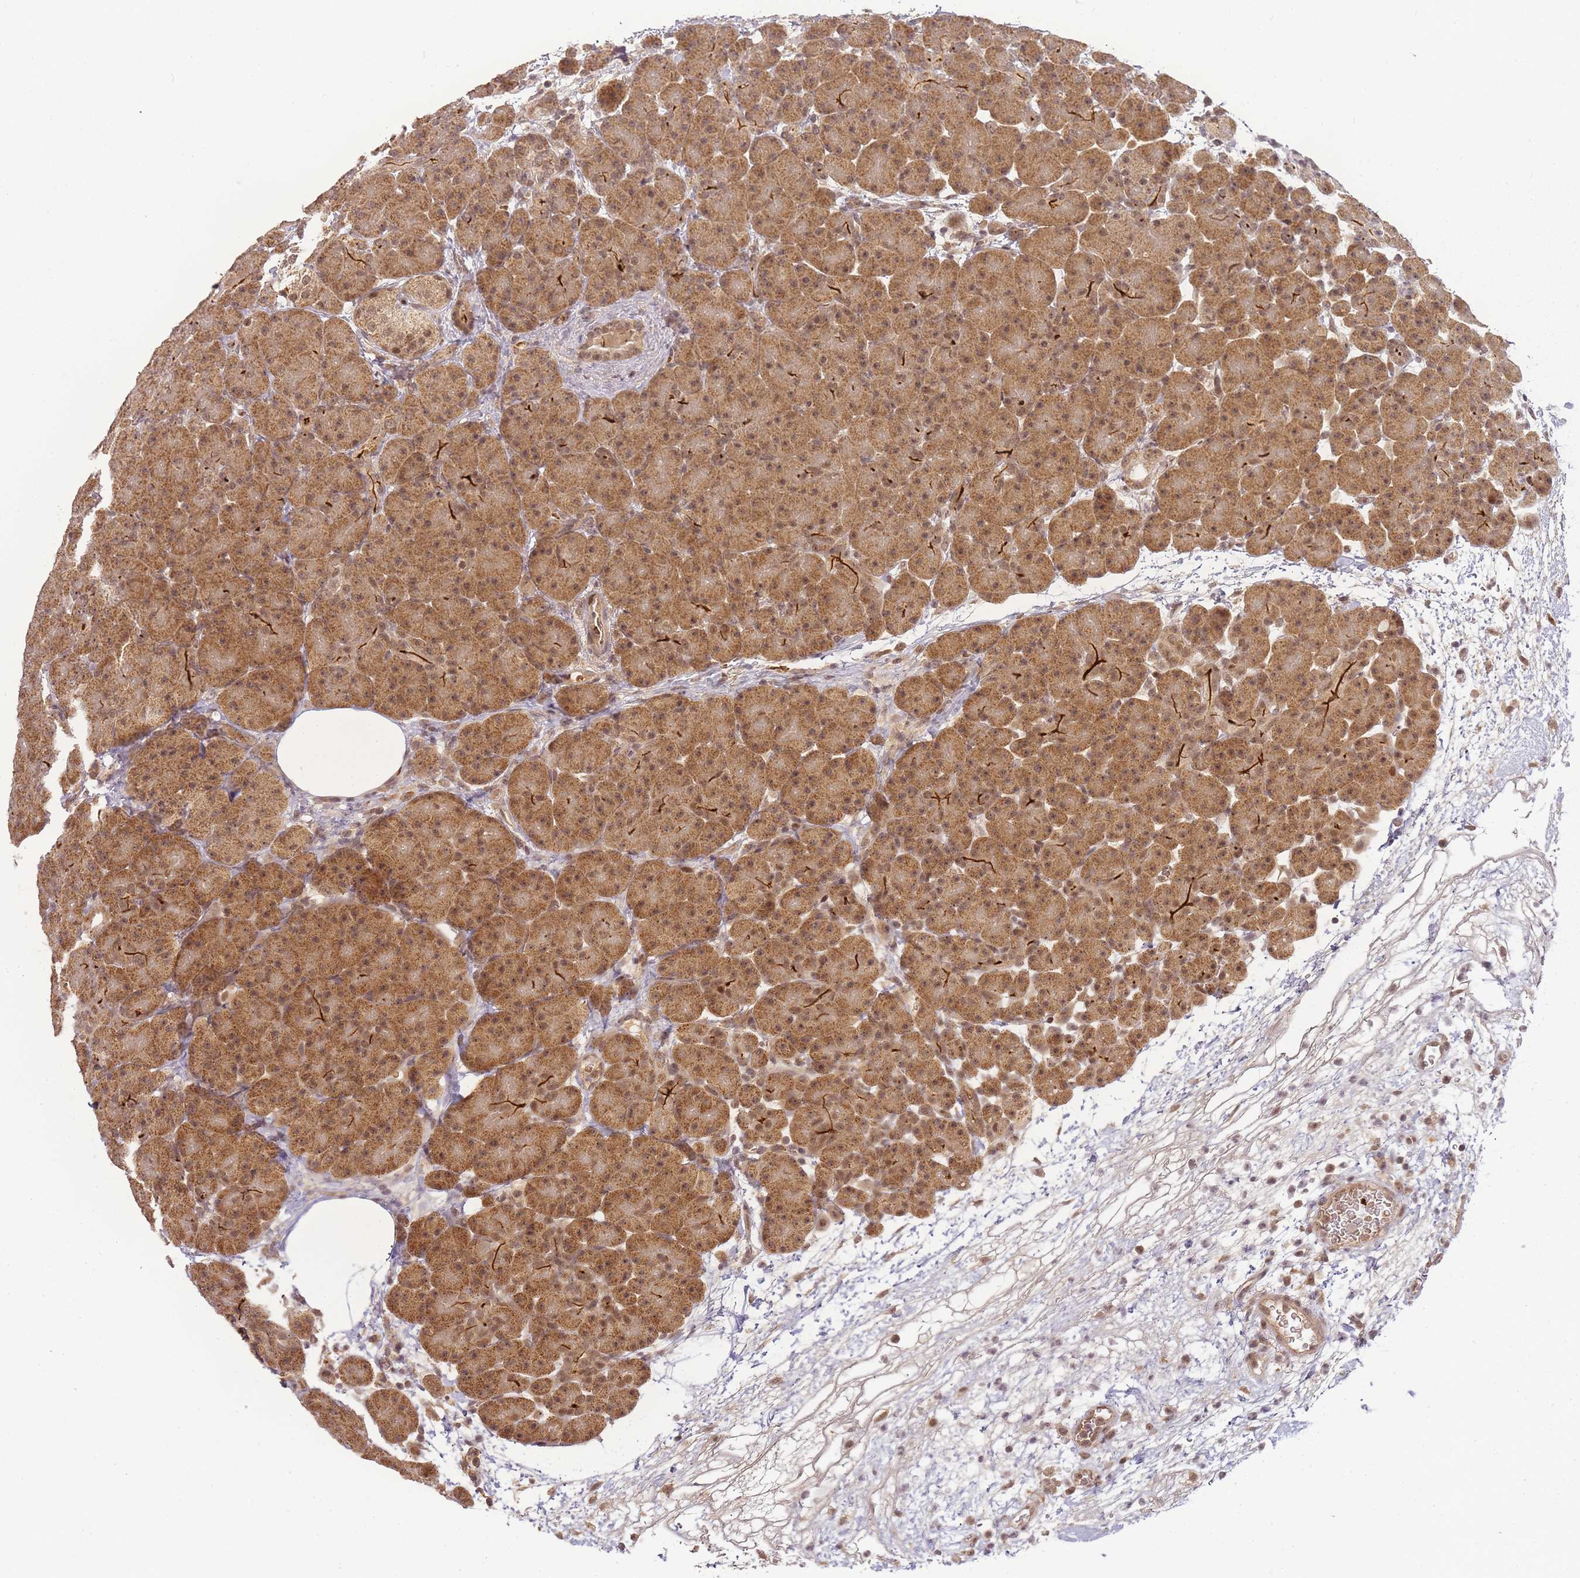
{"staining": {"intensity": "moderate", "quantity": ">75%", "location": "cytoplasmic/membranous,nuclear"}, "tissue": "pancreas", "cell_type": "Exocrine glandular cells", "image_type": "normal", "snomed": [{"axis": "morphology", "description": "Normal tissue, NOS"}, {"axis": "topography", "description": "Pancreas"}], "caption": "Immunohistochemistry micrograph of unremarkable human pancreas stained for a protein (brown), which shows medium levels of moderate cytoplasmic/membranous,nuclear positivity in about >75% of exocrine glandular cells.", "gene": "ZNF497", "patient": {"sex": "male", "age": 66}}